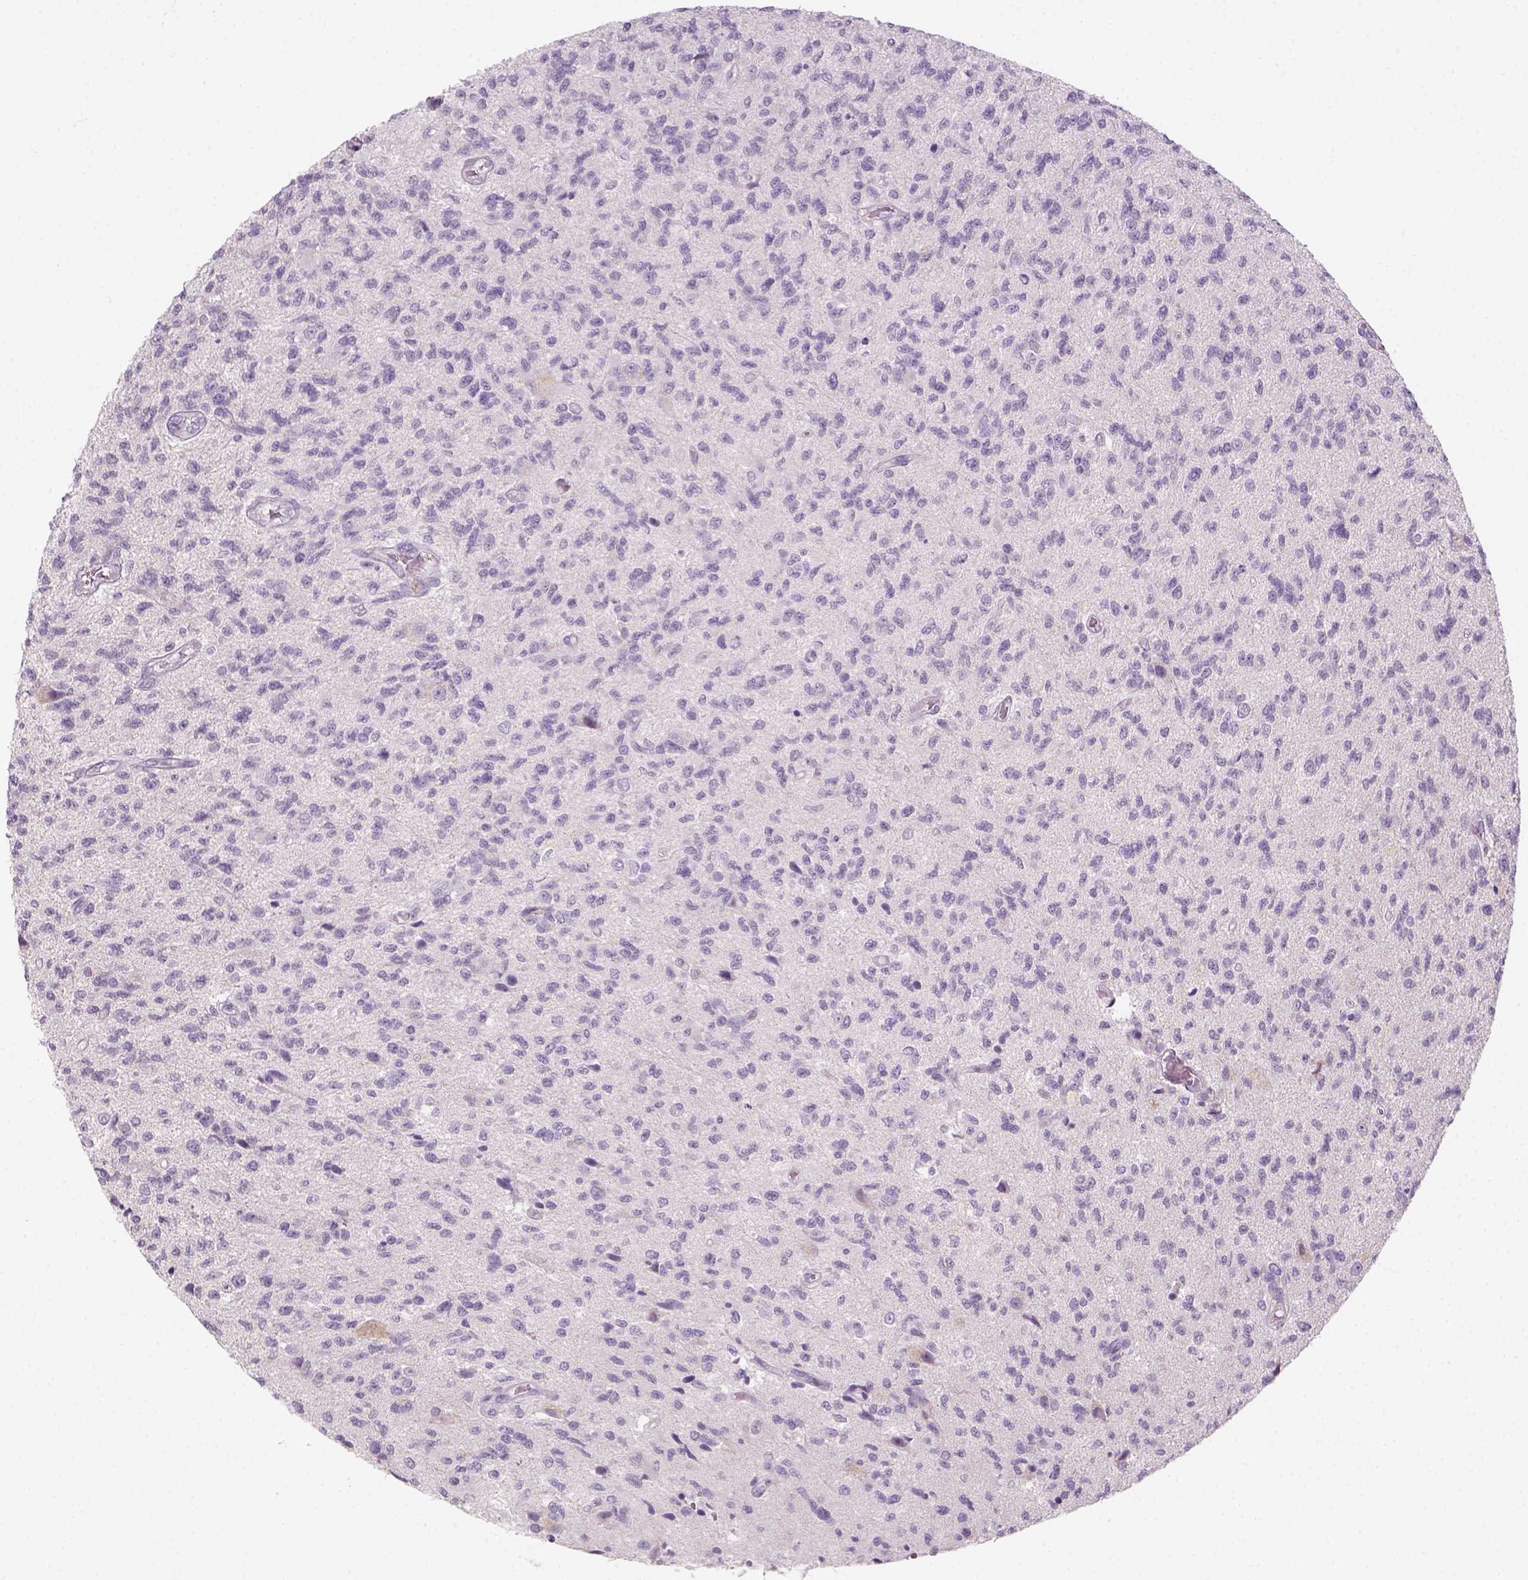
{"staining": {"intensity": "negative", "quantity": "none", "location": "none"}, "tissue": "glioma", "cell_type": "Tumor cells", "image_type": "cancer", "snomed": [{"axis": "morphology", "description": "Glioma, malignant, High grade"}, {"axis": "topography", "description": "Brain"}], "caption": "DAB (3,3'-diaminobenzidine) immunohistochemical staining of human glioma exhibits no significant positivity in tumor cells.", "gene": "GFI1B", "patient": {"sex": "male", "age": 56}}